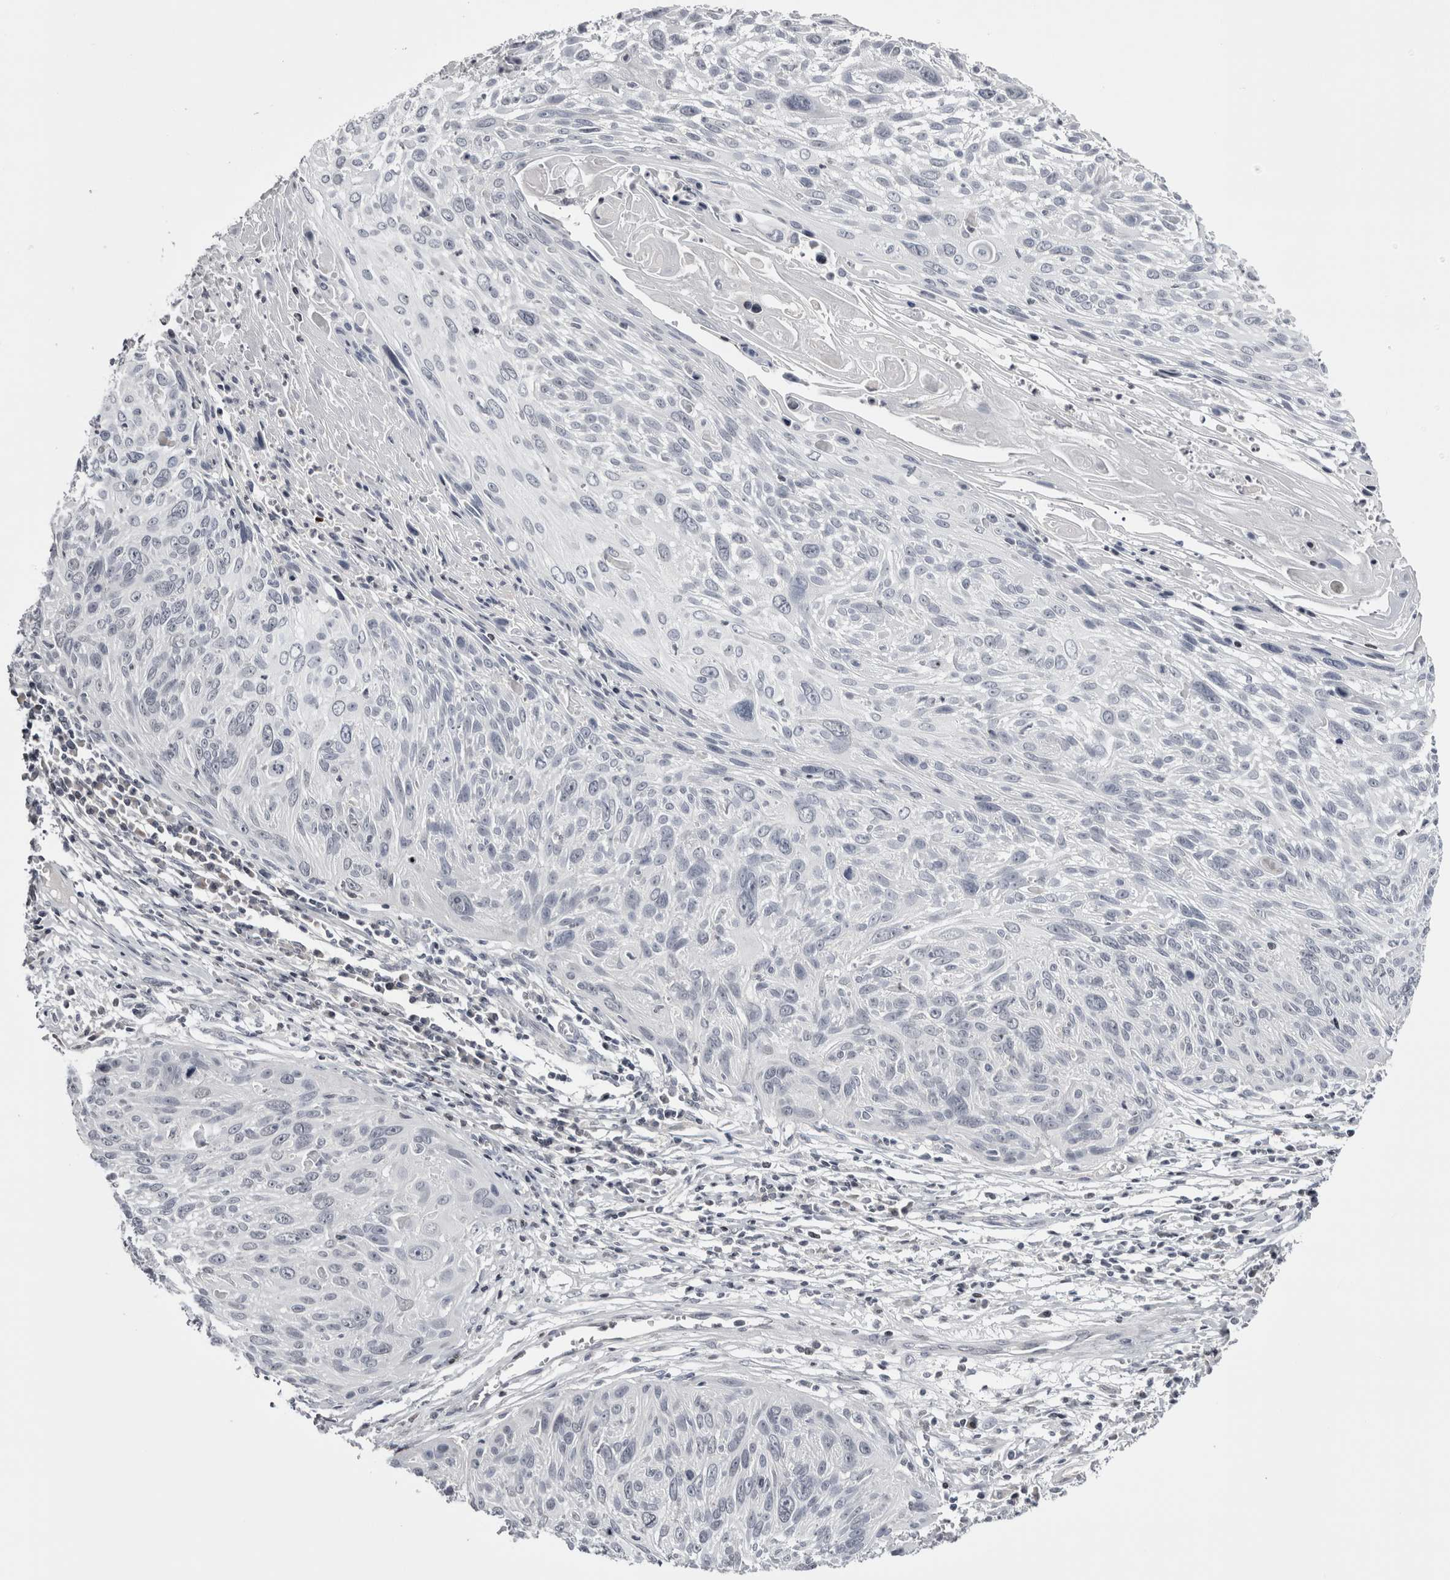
{"staining": {"intensity": "negative", "quantity": "none", "location": "none"}, "tissue": "cervical cancer", "cell_type": "Tumor cells", "image_type": "cancer", "snomed": [{"axis": "morphology", "description": "Squamous cell carcinoma, NOS"}, {"axis": "topography", "description": "Cervix"}], "caption": "IHC histopathology image of neoplastic tissue: cervical cancer stained with DAB (3,3'-diaminobenzidine) exhibits no significant protein positivity in tumor cells. The staining is performed using DAB brown chromogen with nuclei counter-stained in using hematoxylin.", "gene": "FNDC8", "patient": {"sex": "female", "age": 51}}